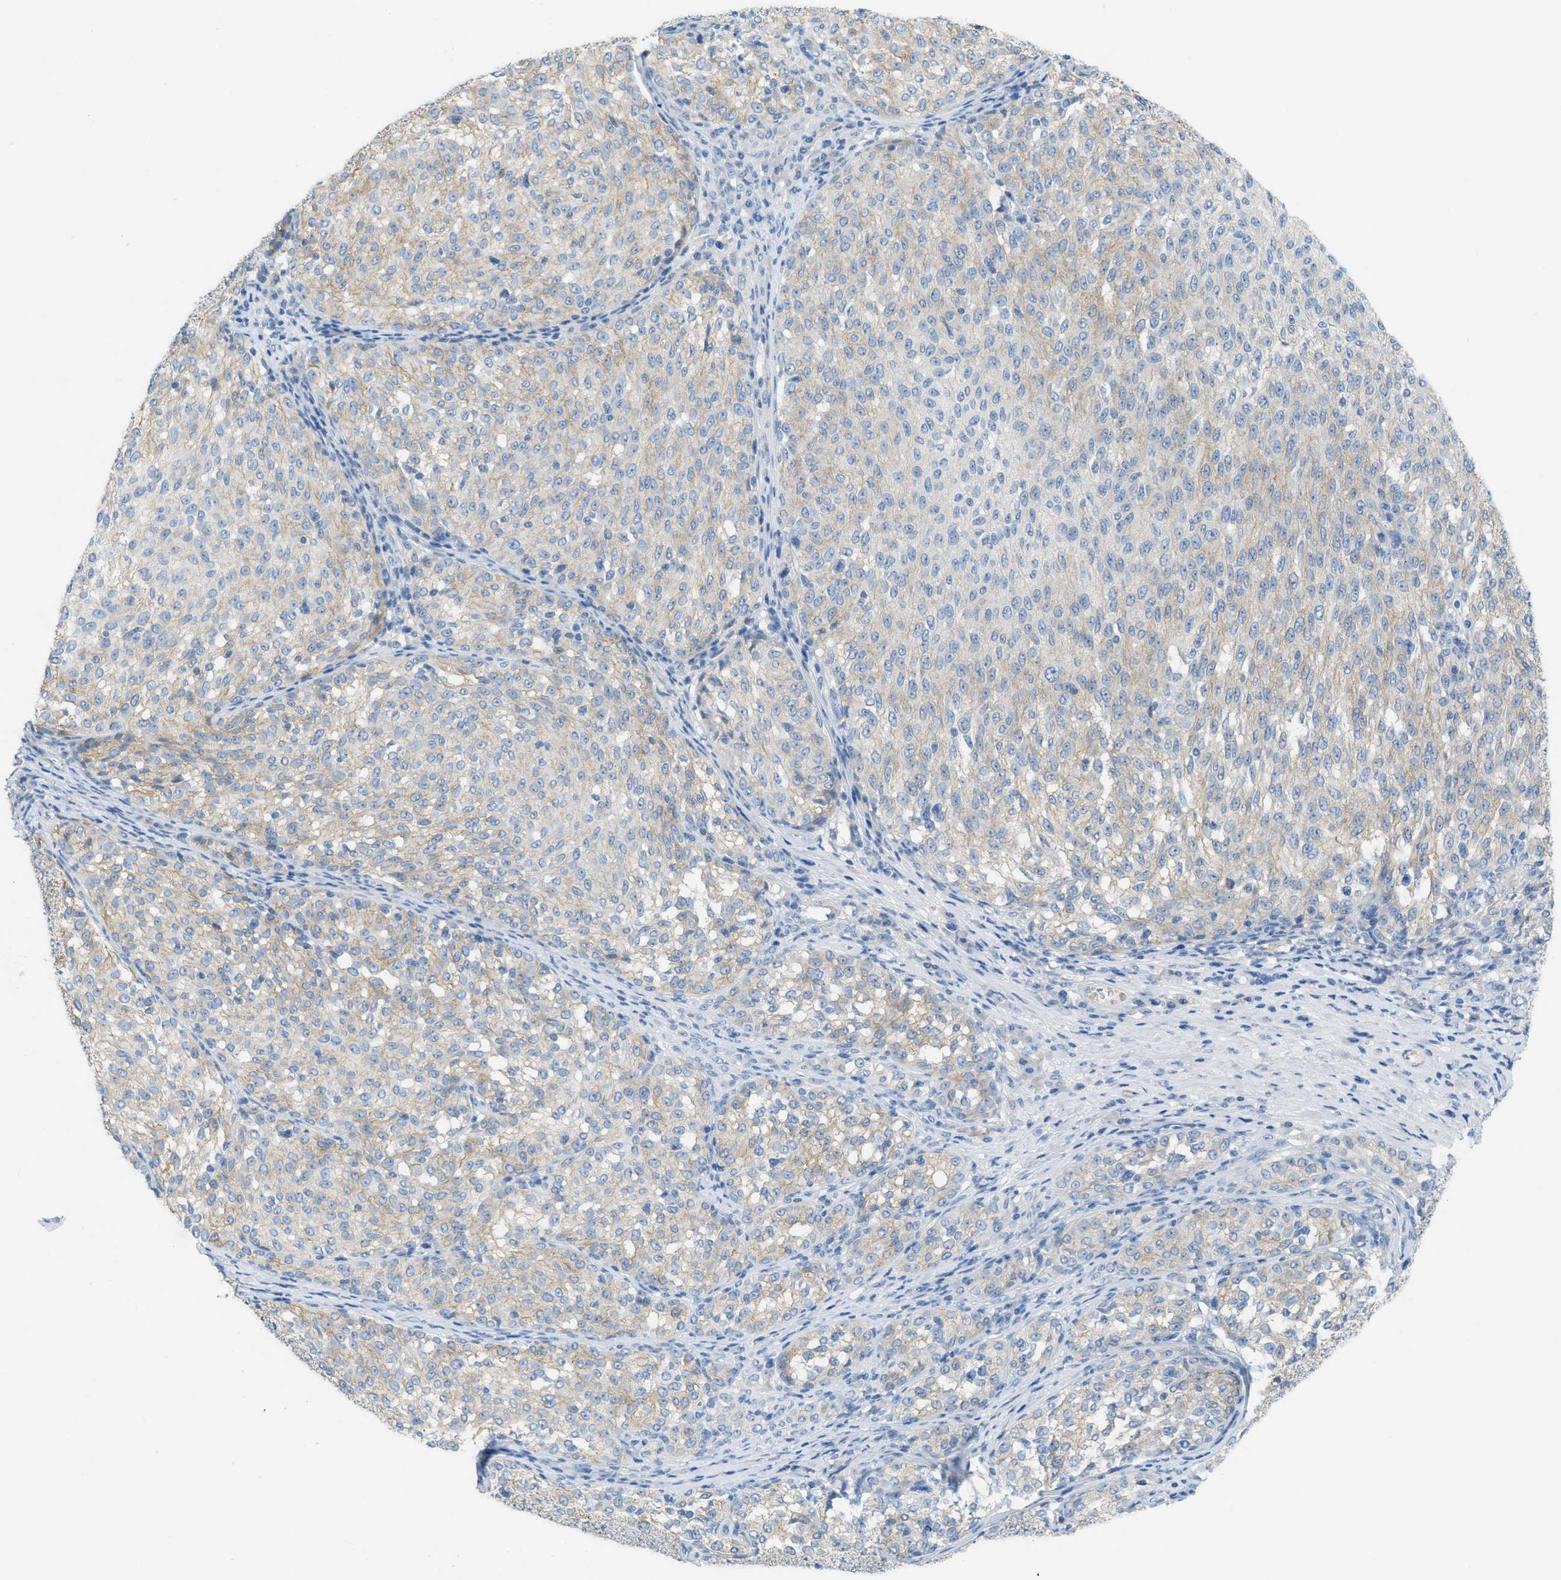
{"staining": {"intensity": "weak", "quantity": "25%-75%", "location": "cytoplasmic/membranous"}, "tissue": "melanoma", "cell_type": "Tumor cells", "image_type": "cancer", "snomed": [{"axis": "morphology", "description": "Malignant melanoma, NOS"}, {"axis": "topography", "description": "Skin"}], "caption": "Malignant melanoma tissue demonstrates weak cytoplasmic/membranous staining in about 25%-75% of tumor cells (DAB (3,3'-diaminobenzidine) IHC, brown staining for protein, blue staining for nuclei).", "gene": "CNNM4", "patient": {"sex": "female", "age": 72}}